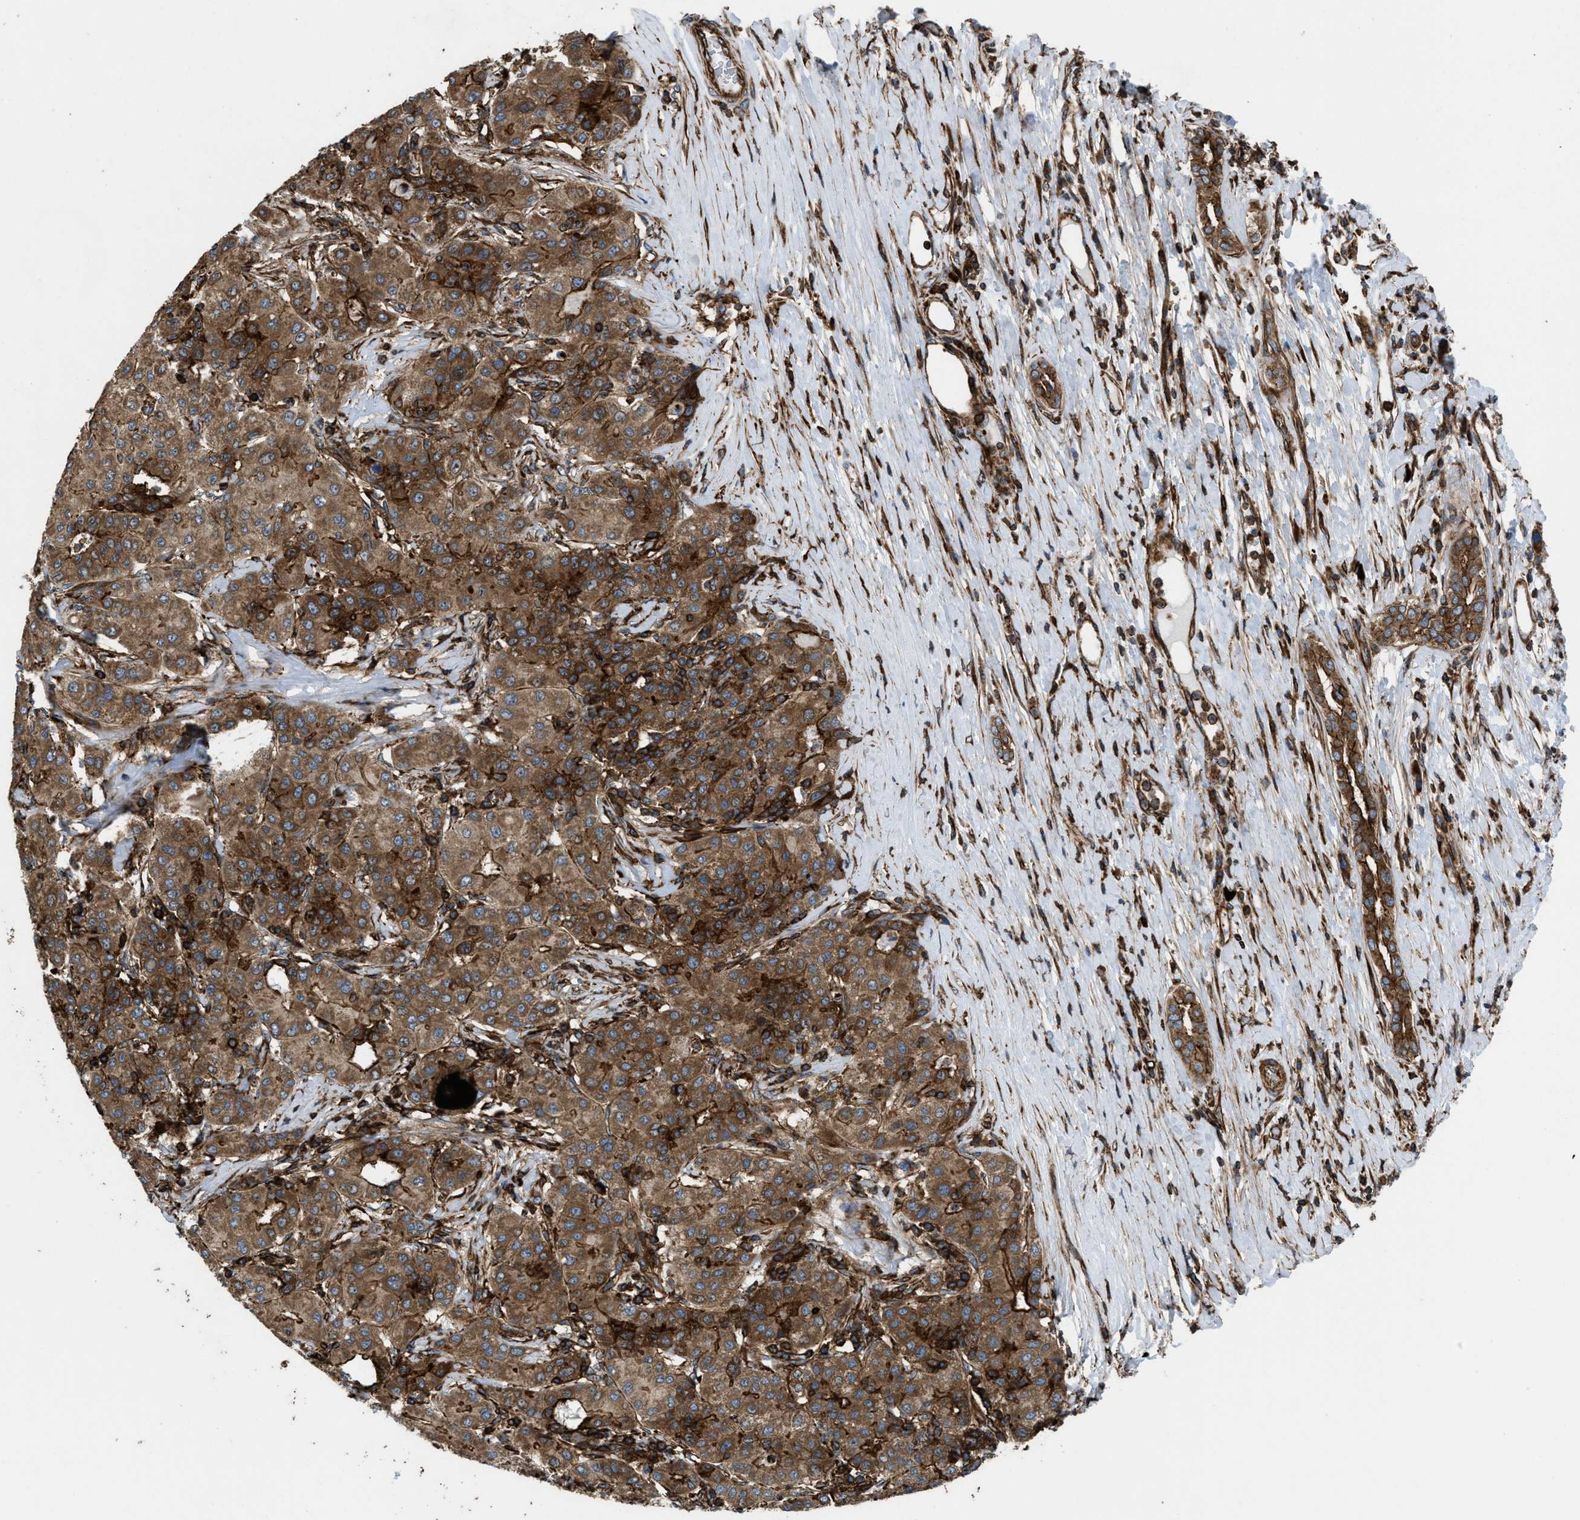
{"staining": {"intensity": "moderate", "quantity": ">75%", "location": "cytoplasmic/membranous"}, "tissue": "liver cancer", "cell_type": "Tumor cells", "image_type": "cancer", "snomed": [{"axis": "morphology", "description": "Carcinoma, Hepatocellular, NOS"}, {"axis": "topography", "description": "Liver"}], "caption": "This is an image of IHC staining of liver hepatocellular carcinoma, which shows moderate staining in the cytoplasmic/membranous of tumor cells.", "gene": "EGLN1", "patient": {"sex": "male", "age": 65}}